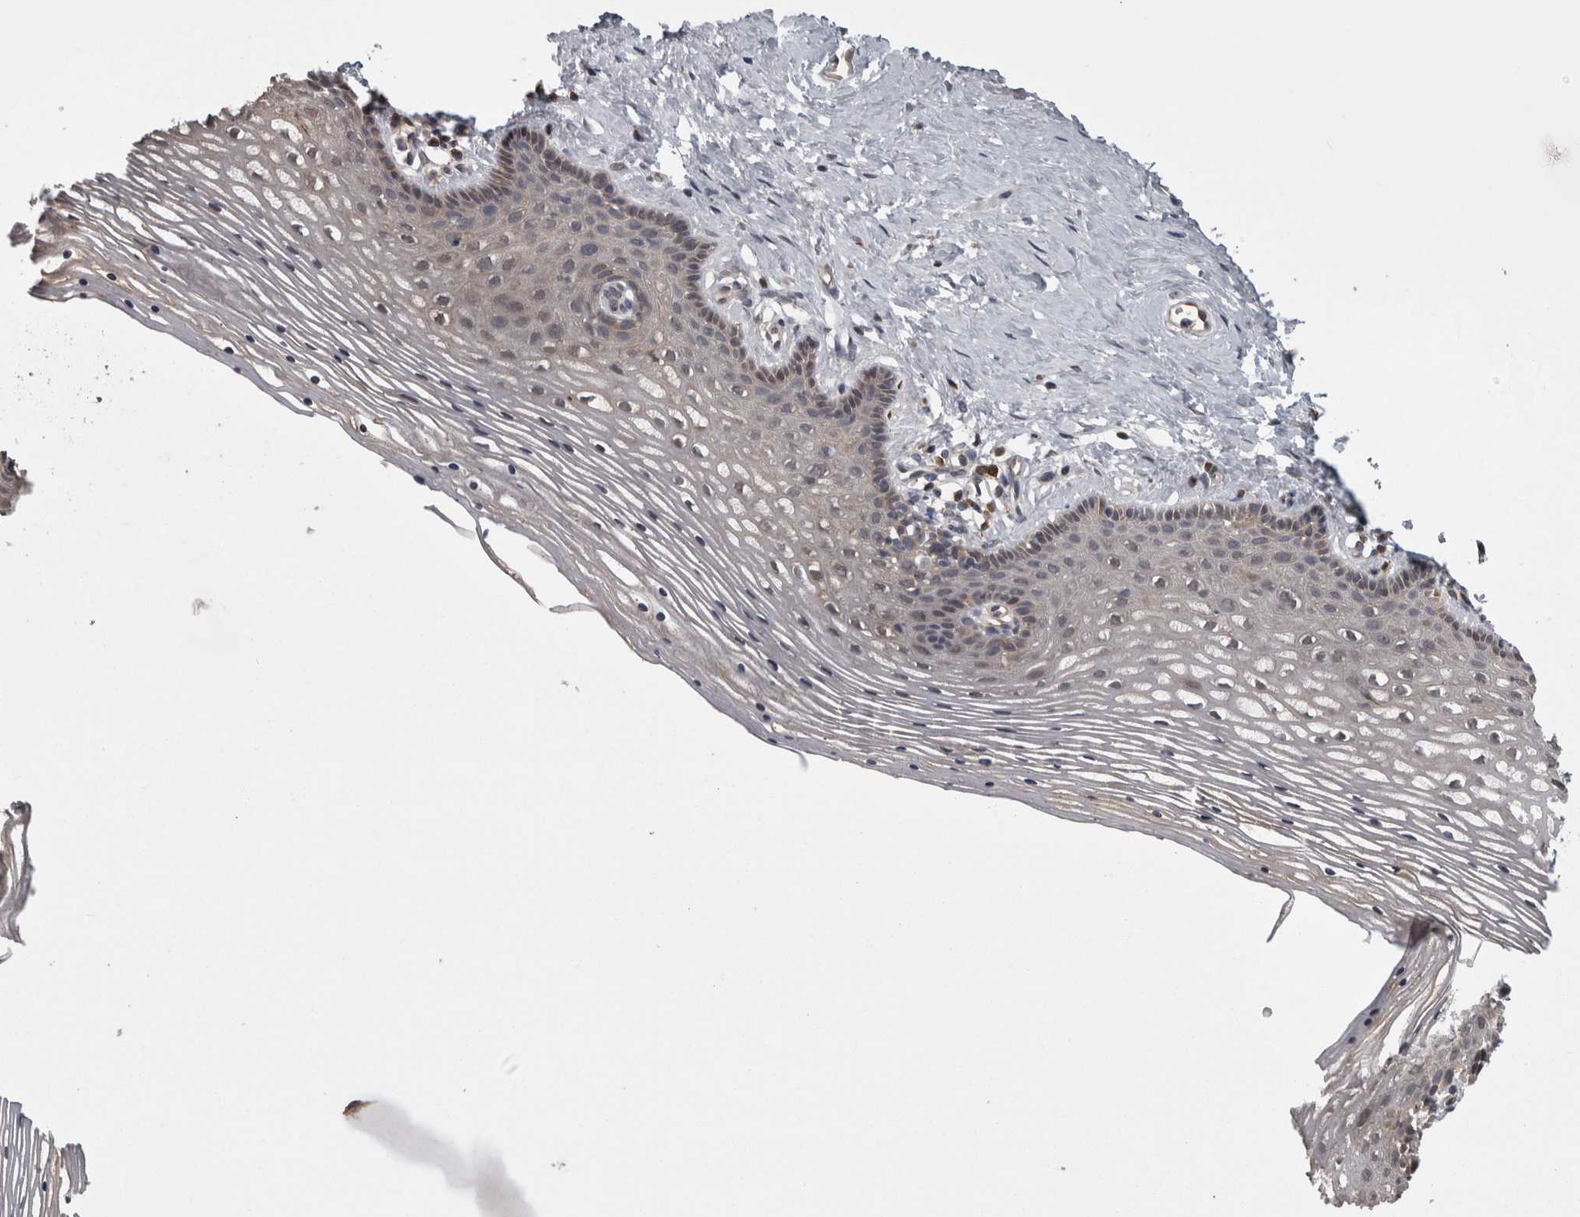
{"staining": {"intensity": "weak", "quantity": "<25%", "location": "cytoplasmic/membranous"}, "tissue": "vagina", "cell_type": "Squamous epithelial cells", "image_type": "normal", "snomed": [{"axis": "morphology", "description": "Normal tissue, NOS"}, {"axis": "topography", "description": "Vagina"}], "caption": "The photomicrograph reveals no significant staining in squamous epithelial cells of vagina. (Immunohistochemistry, brightfield microscopy, high magnification).", "gene": "APRT", "patient": {"sex": "female", "age": 32}}